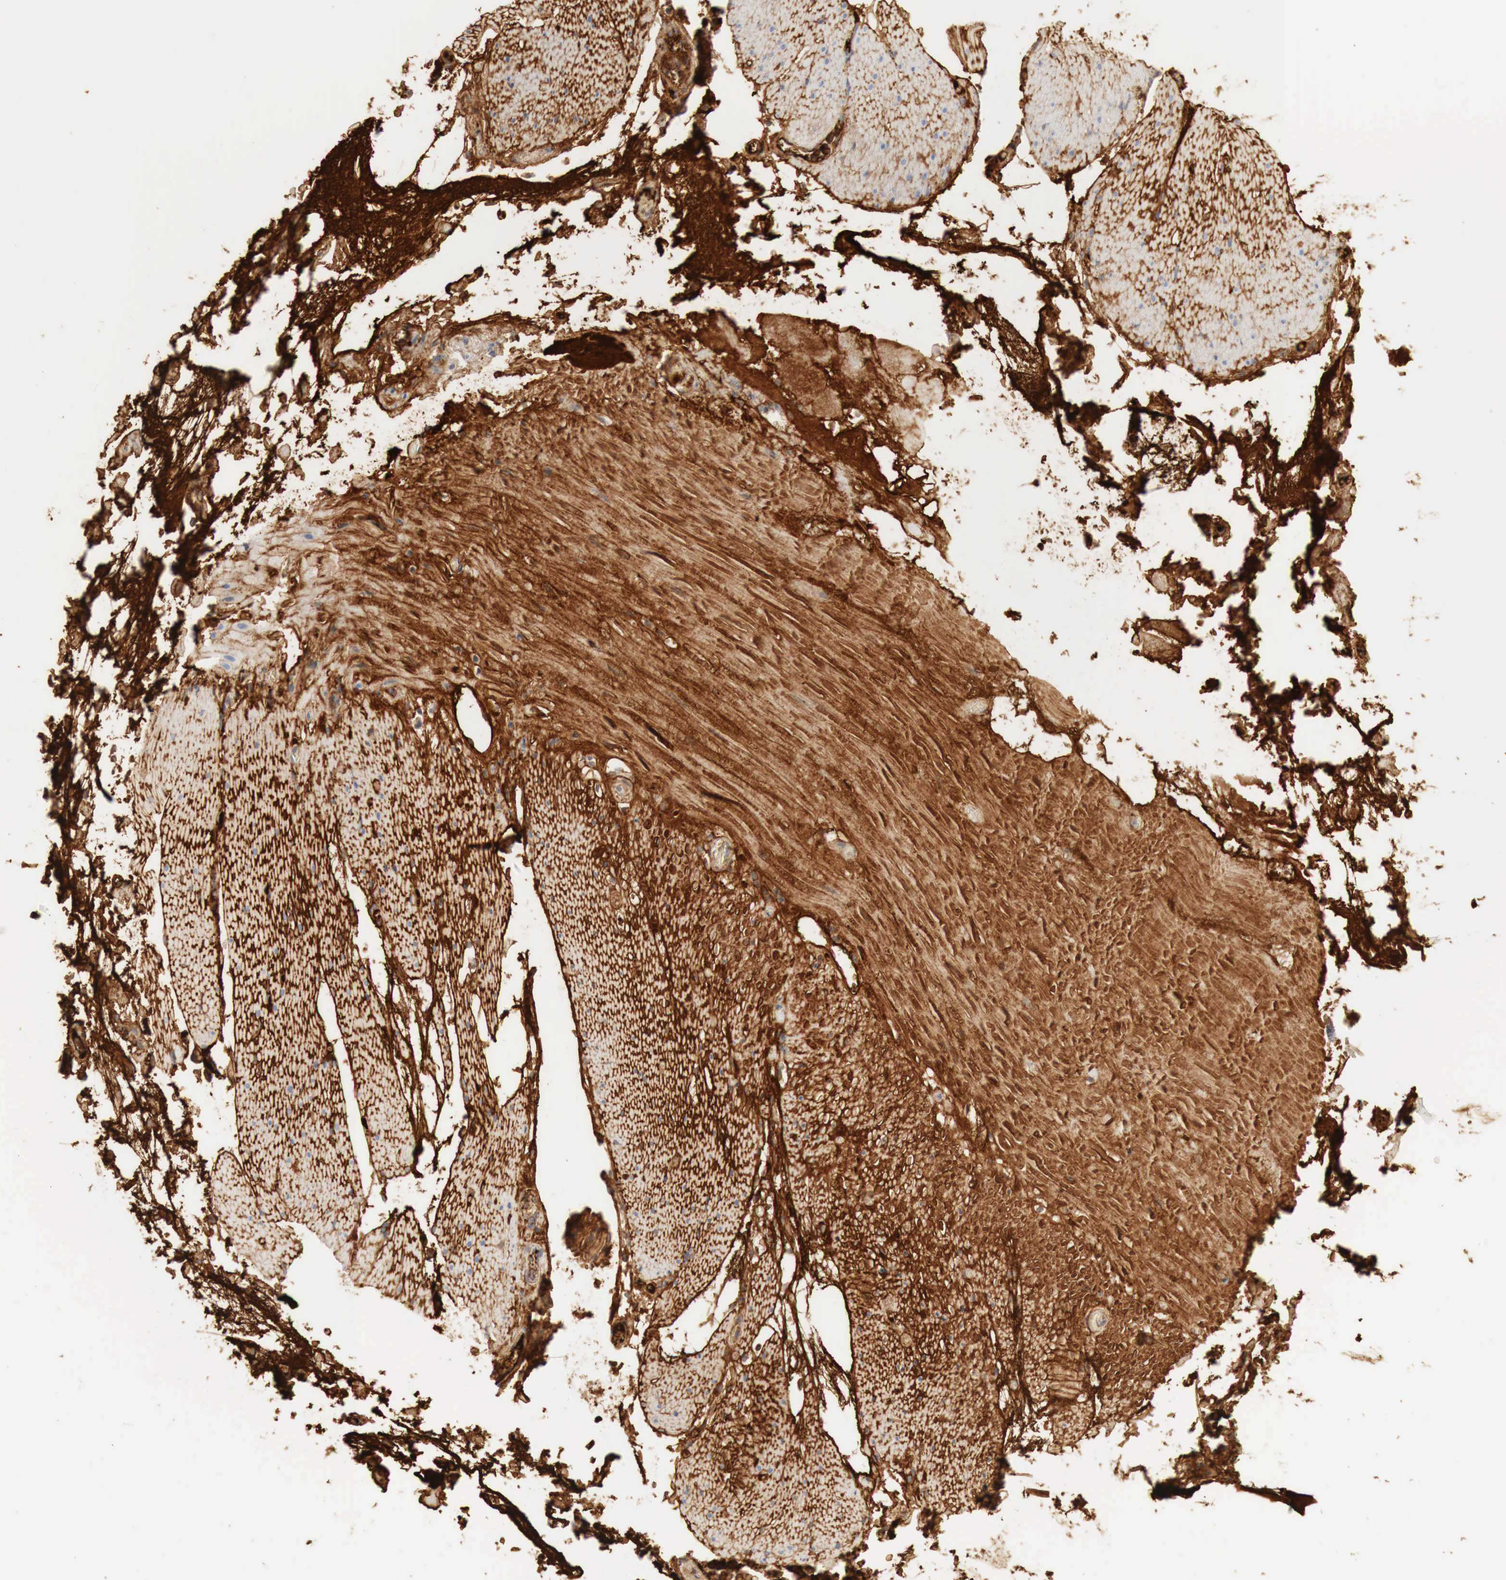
{"staining": {"intensity": "strong", "quantity": ">75%", "location": "cytoplasmic/membranous"}, "tissue": "smooth muscle", "cell_type": "Smooth muscle cells", "image_type": "normal", "snomed": [{"axis": "morphology", "description": "Normal tissue, NOS"}, {"axis": "topography", "description": "Duodenum"}], "caption": "This micrograph reveals IHC staining of unremarkable smooth muscle, with high strong cytoplasmic/membranous expression in about >75% of smooth muscle cells.", "gene": "IGLC3", "patient": {"sex": "male", "age": 63}}